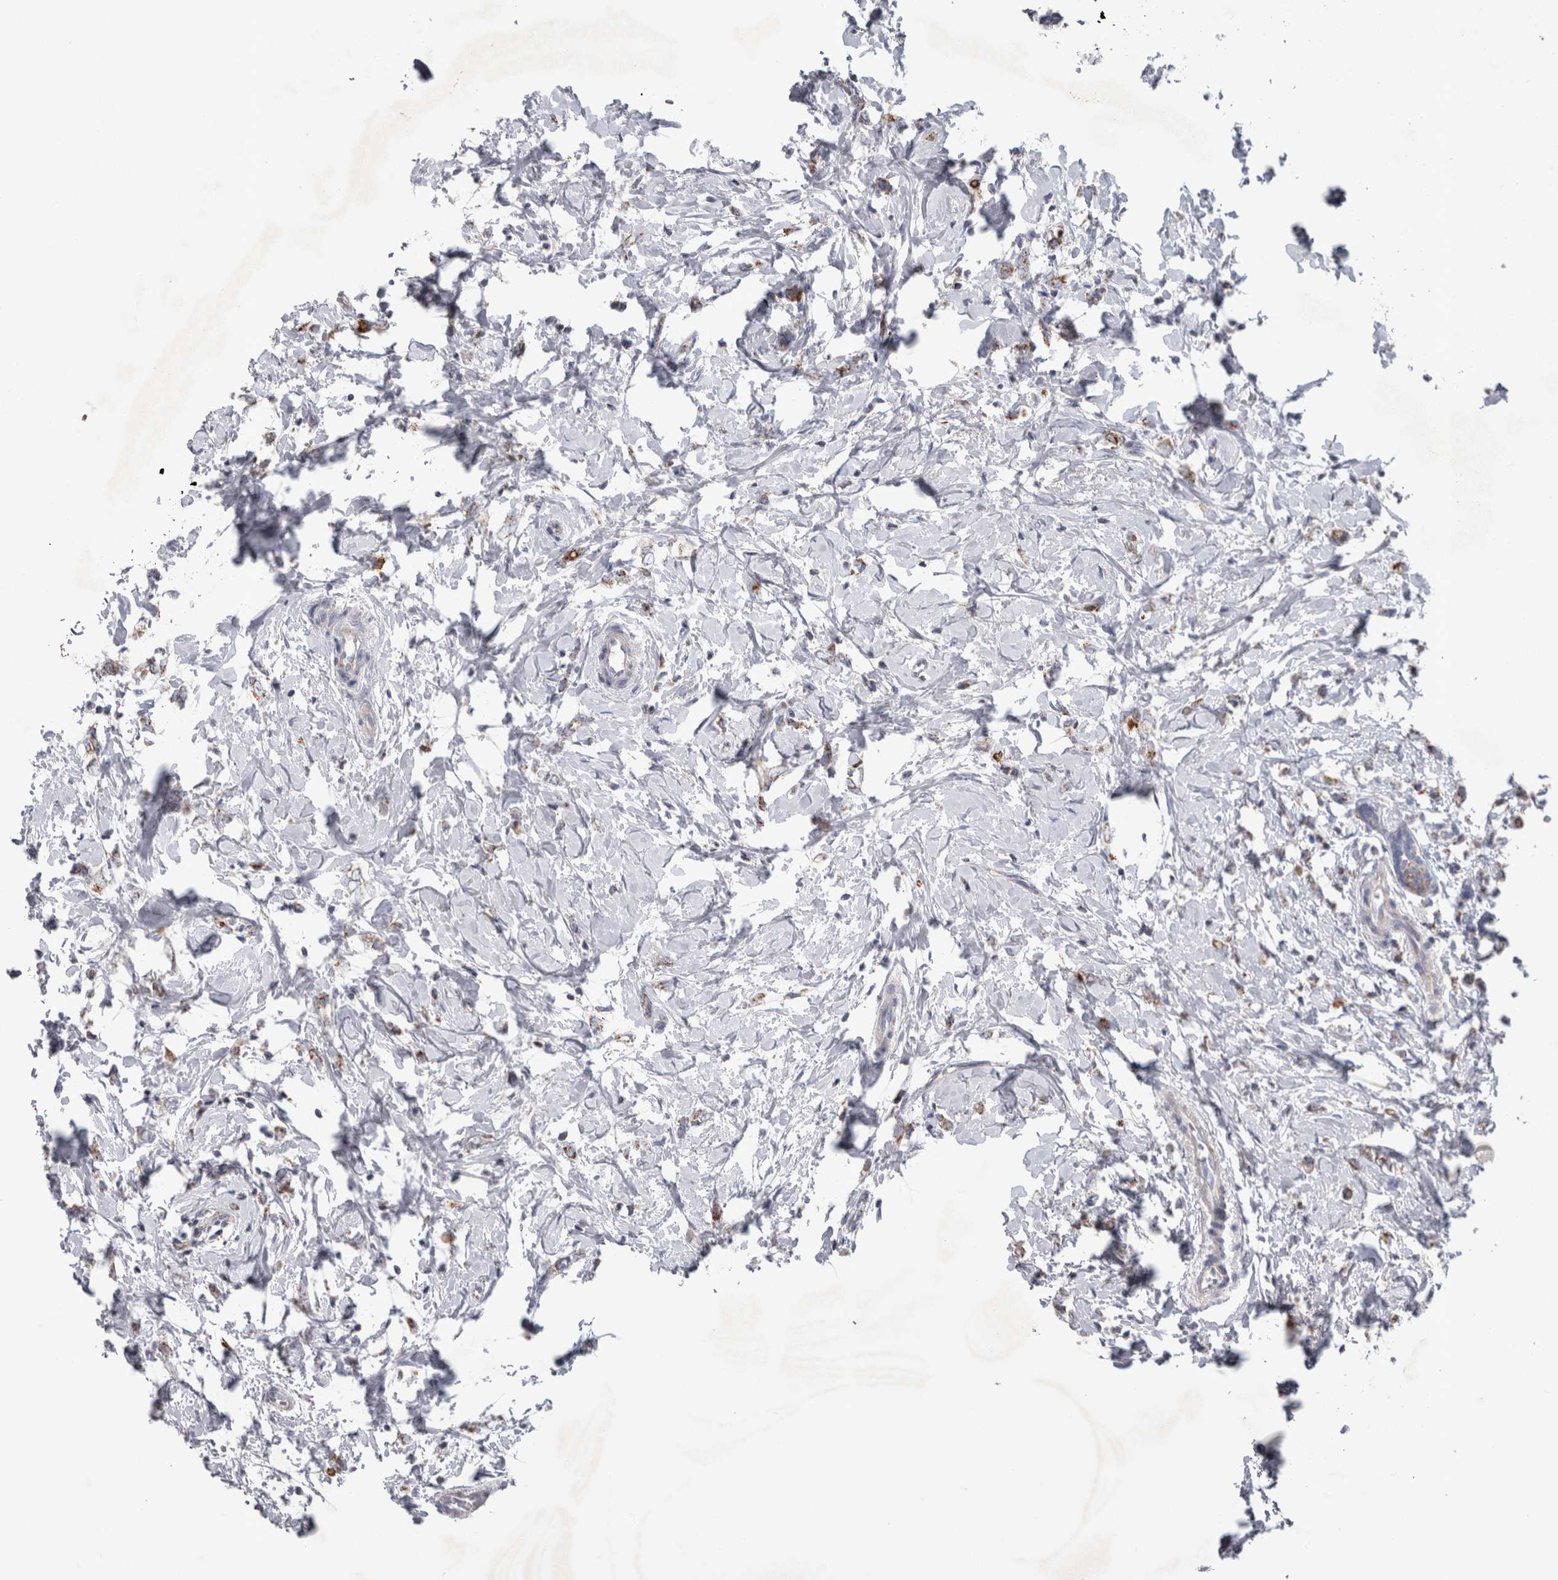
{"staining": {"intensity": "moderate", "quantity": "25%-75%", "location": "cytoplasmic/membranous"}, "tissue": "breast cancer", "cell_type": "Tumor cells", "image_type": "cancer", "snomed": [{"axis": "morphology", "description": "Normal tissue, NOS"}, {"axis": "morphology", "description": "Lobular carcinoma"}, {"axis": "topography", "description": "Breast"}], "caption": "Moderate cytoplasmic/membranous expression is present in approximately 25%-75% of tumor cells in breast lobular carcinoma. The staining is performed using DAB (3,3'-diaminobenzidine) brown chromogen to label protein expression. The nuclei are counter-stained blue using hematoxylin.", "gene": "HDHD3", "patient": {"sex": "female", "age": 47}}